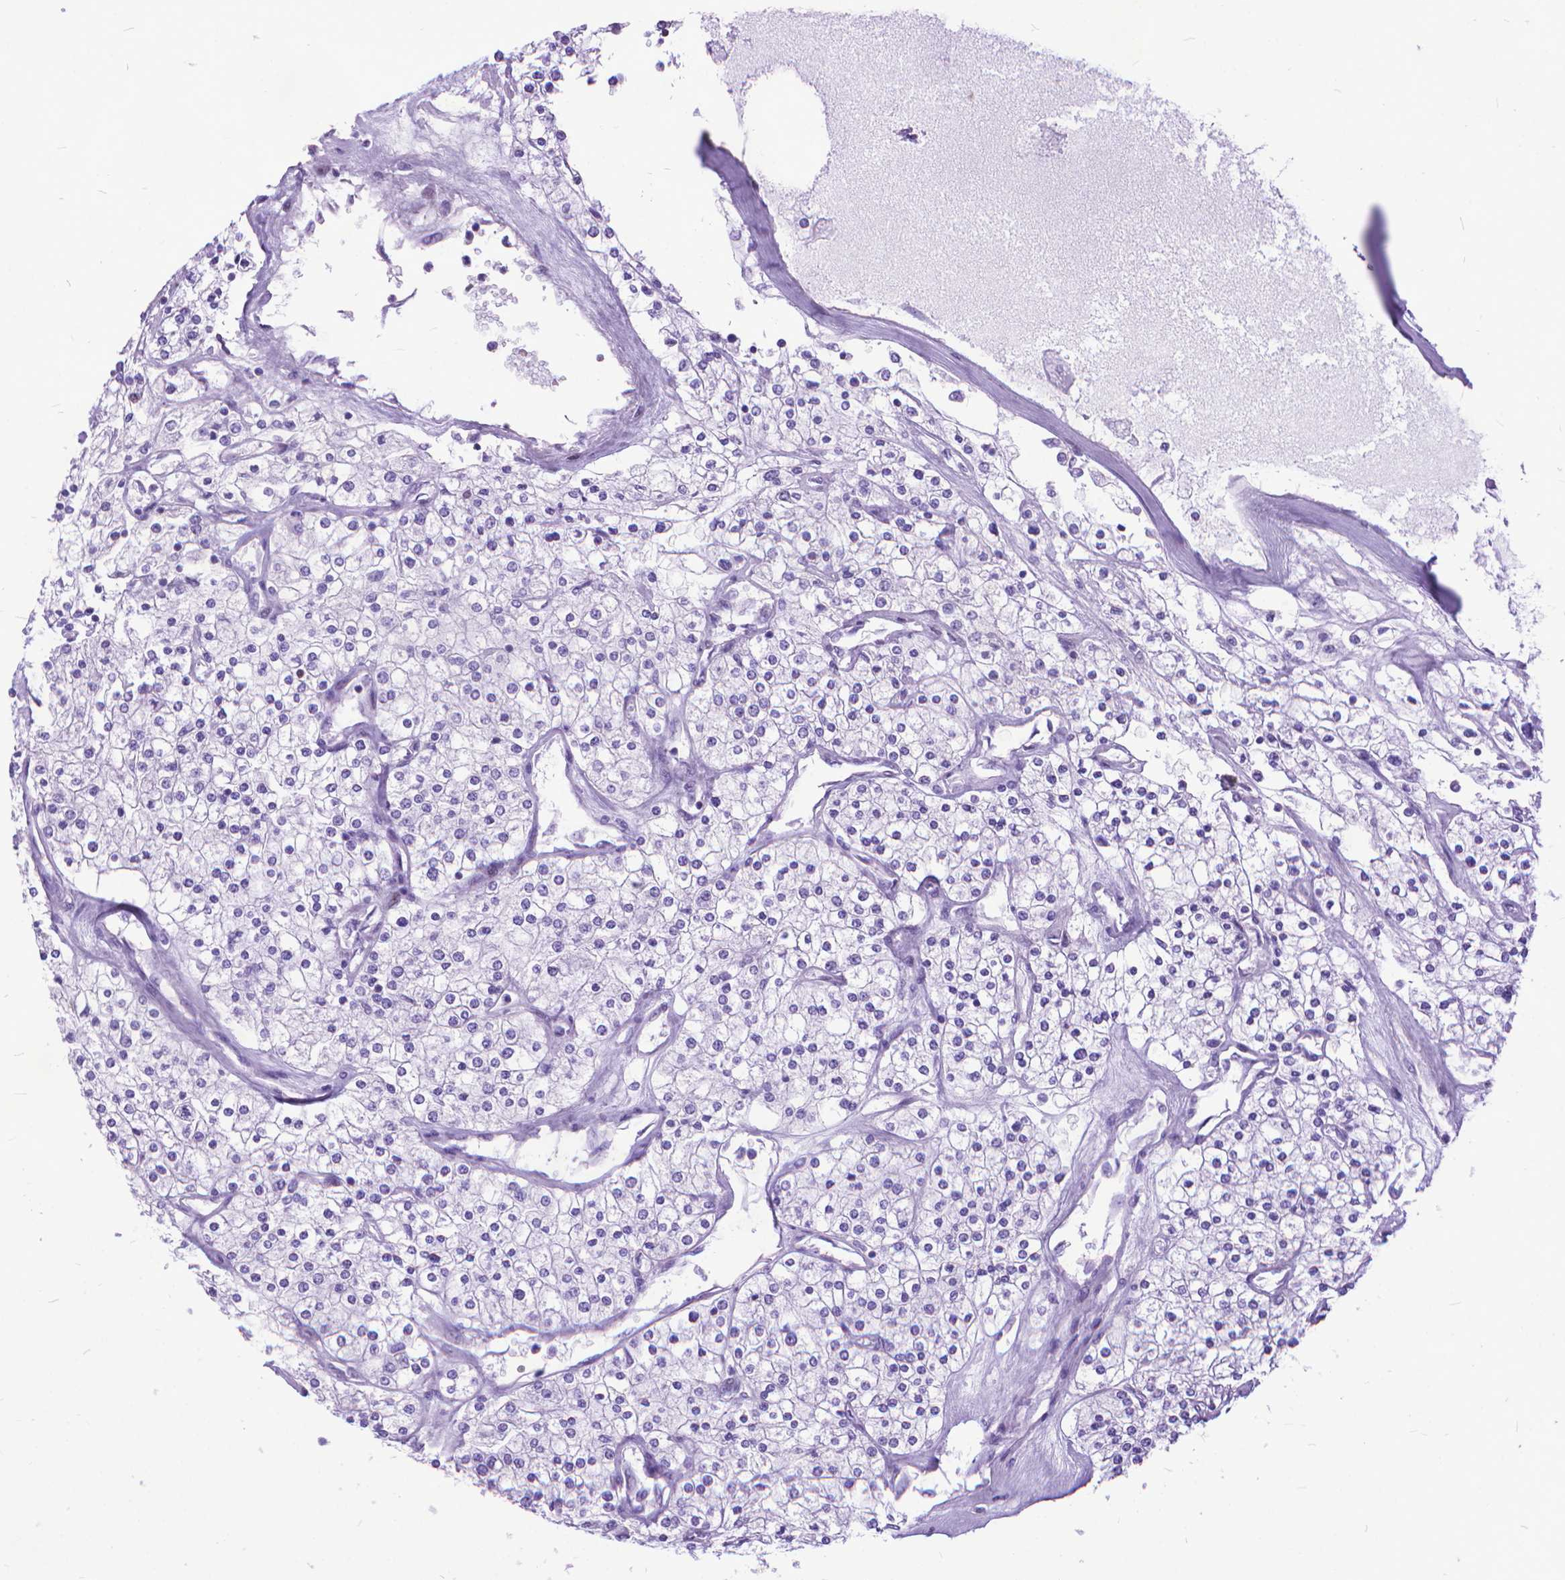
{"staining": {"intensity": "negative", "quantity": "none", "location": "none"}, "tissue": "renal cancer", "cell_type": "Tumor cells", "image_type": "cancer", "snomed": [{"axis": "morphology", "description": "Adenocarcinoma, NOS"}, {"axis": "topography", "description": "Kidney"}], "caption": "Human renal cancer stained for a protein using immunohistochemistry demonstrates no positivity in tumor cells.", "gene": "POLE4", "patient": {"sex": "male", "age": 80}}